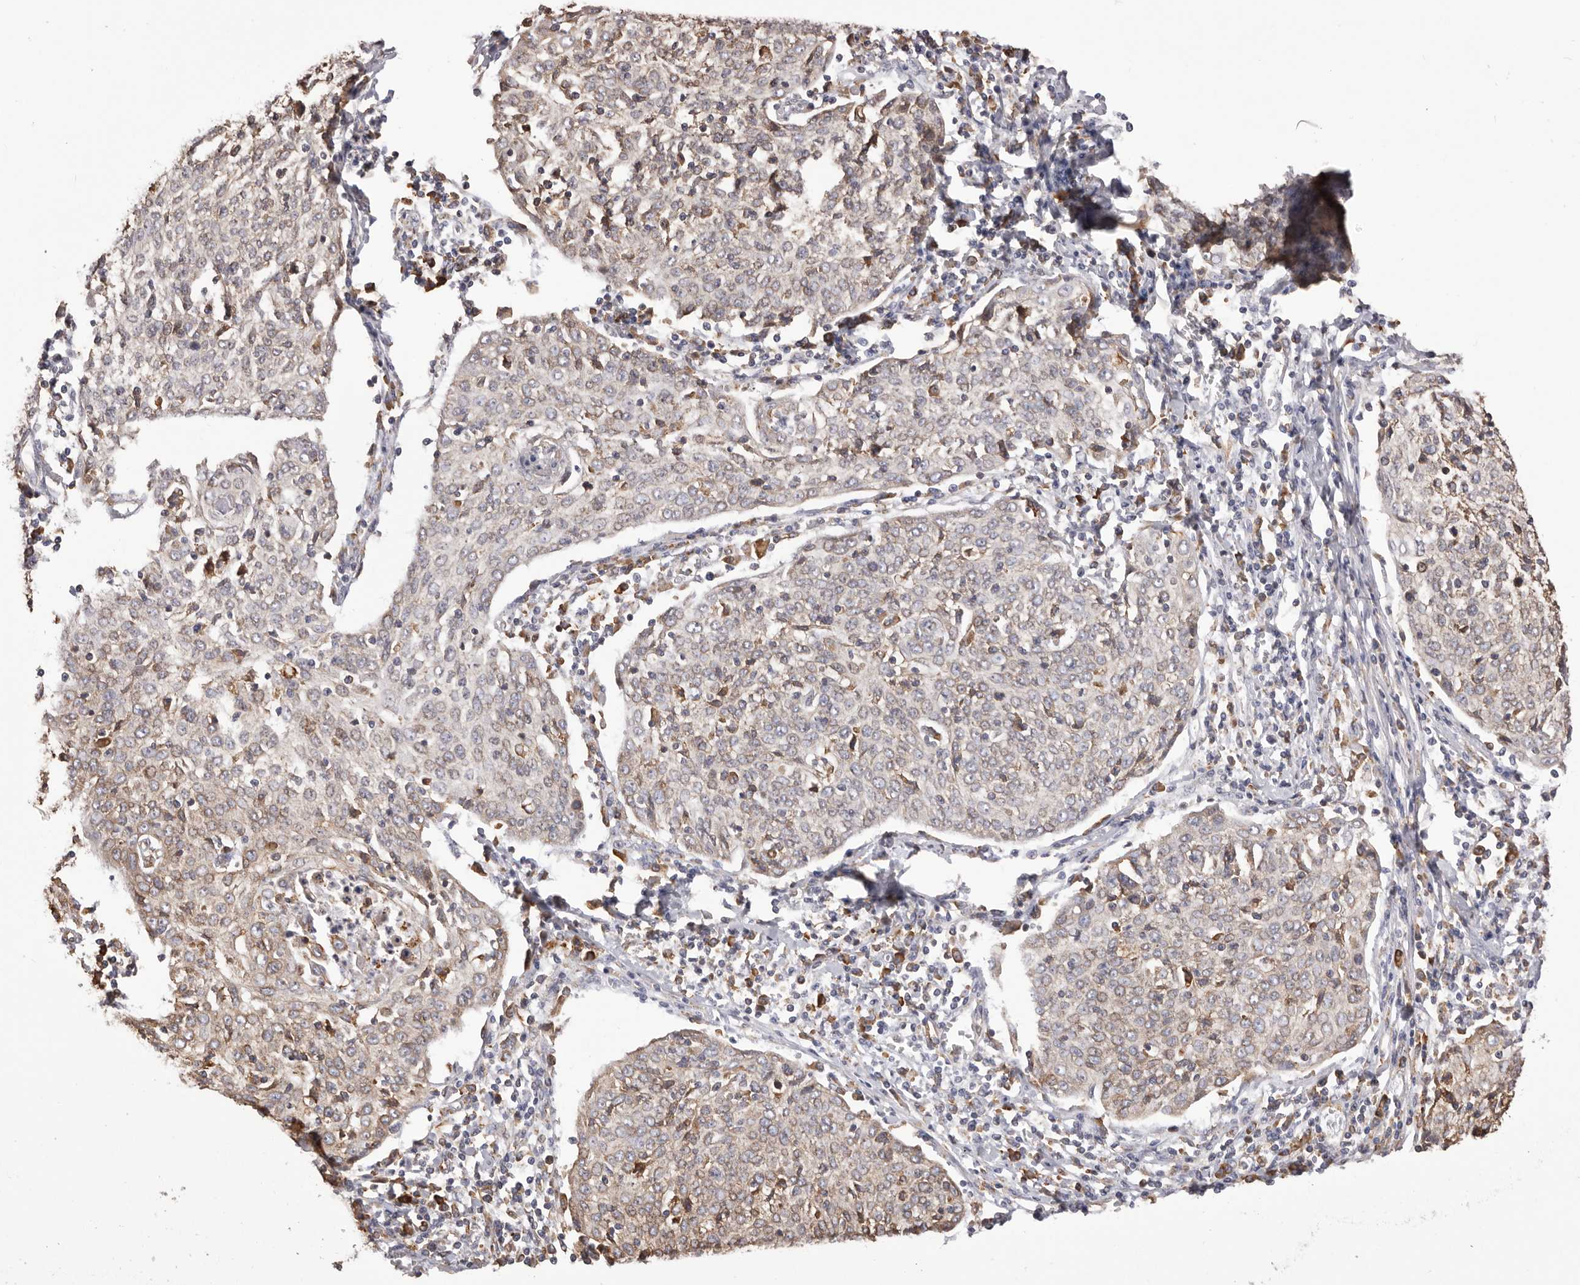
{"staining": {"intensity": "moderate", "quantity": "25%-75%", "location": "cytoplasmic/membranous"}, "tissue": "cervical cancer", "cell_type": "Tumor cells", "image_type": "cancer", "snomed": [{"axis": "morphology", "description": "Squamous cell carcinoma, NOS"}, {"axis": "topography", "description": "Cervix"}], "caption": "Immunohistochemistry staining of squamous cell carcinoma (cervical), which reveals medium levels of moderate cytoplasmic/membranous positivity in approximately 25%-75% of tumor cells indicating moderate cytoplasmic/membranous protein positivity. The staining was performed using DAB (brown) for protein detection and nuclei were counterstained in hematoxylin (blue).", "gene": "QRSL1", "patient": {"sex": "female", "age": 48}}